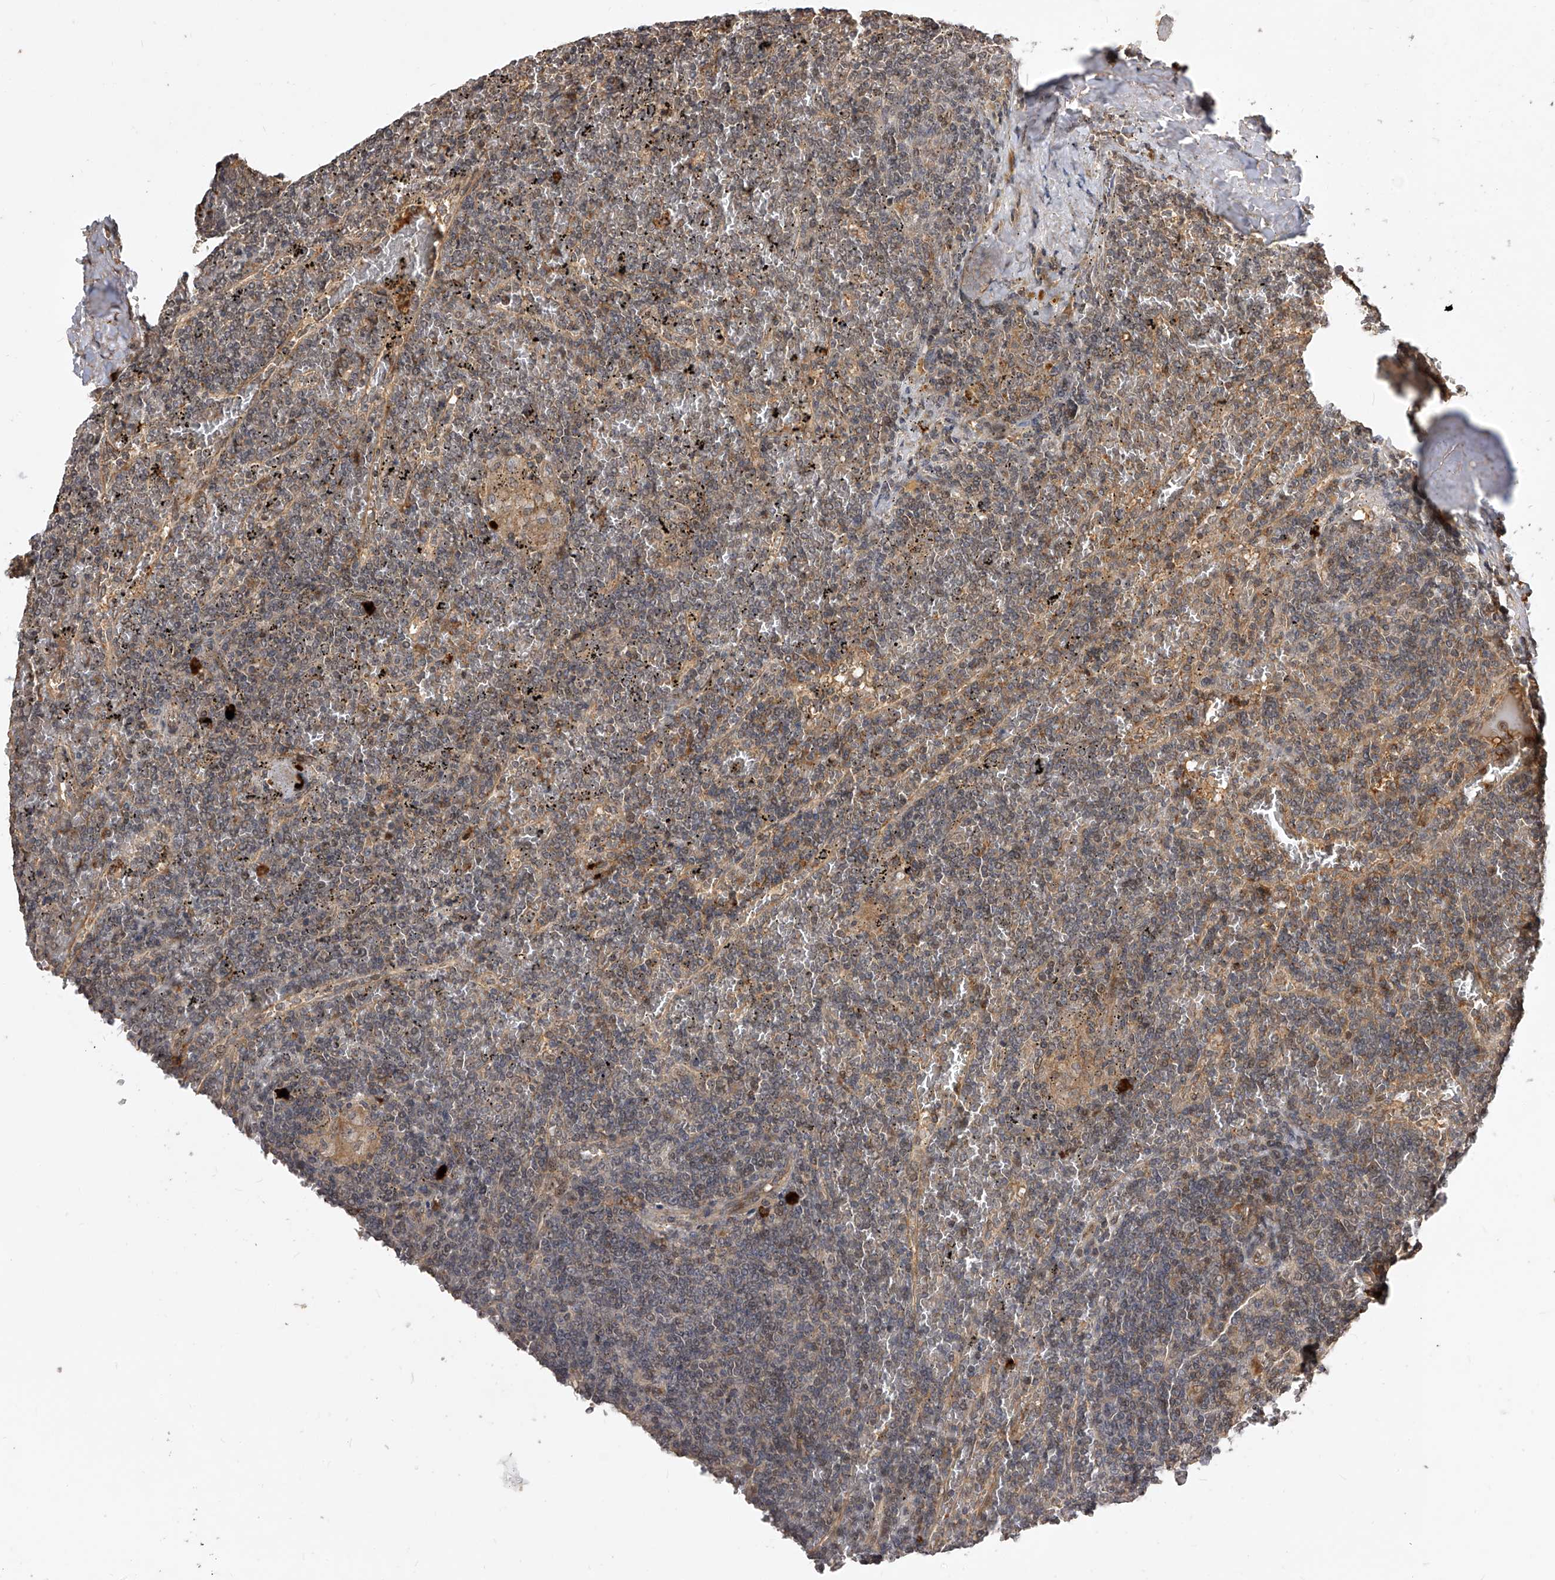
{"staining": {"intensity": "weak", "quantity": "25%-75%", "location": "cytoplasmic/membranous"}, "tissue": "lymphoma", "cell_type": "Tumor cells", "image_type": "cancer", "snomed": [{"axis": "morphology", "description": "Malignant lymphoma, non-Hodgkin's type, Low grade"}, {"axis": "topography", "description": "Spleen"}], "caption": "Human lymphoma stained with a brown dye reveals weak cytoplasmic/membranous positive positivity in about 25%-75% of tumor cells.", "gene": "CFAP410", "patient": {"sex": "female", "age": 19}}